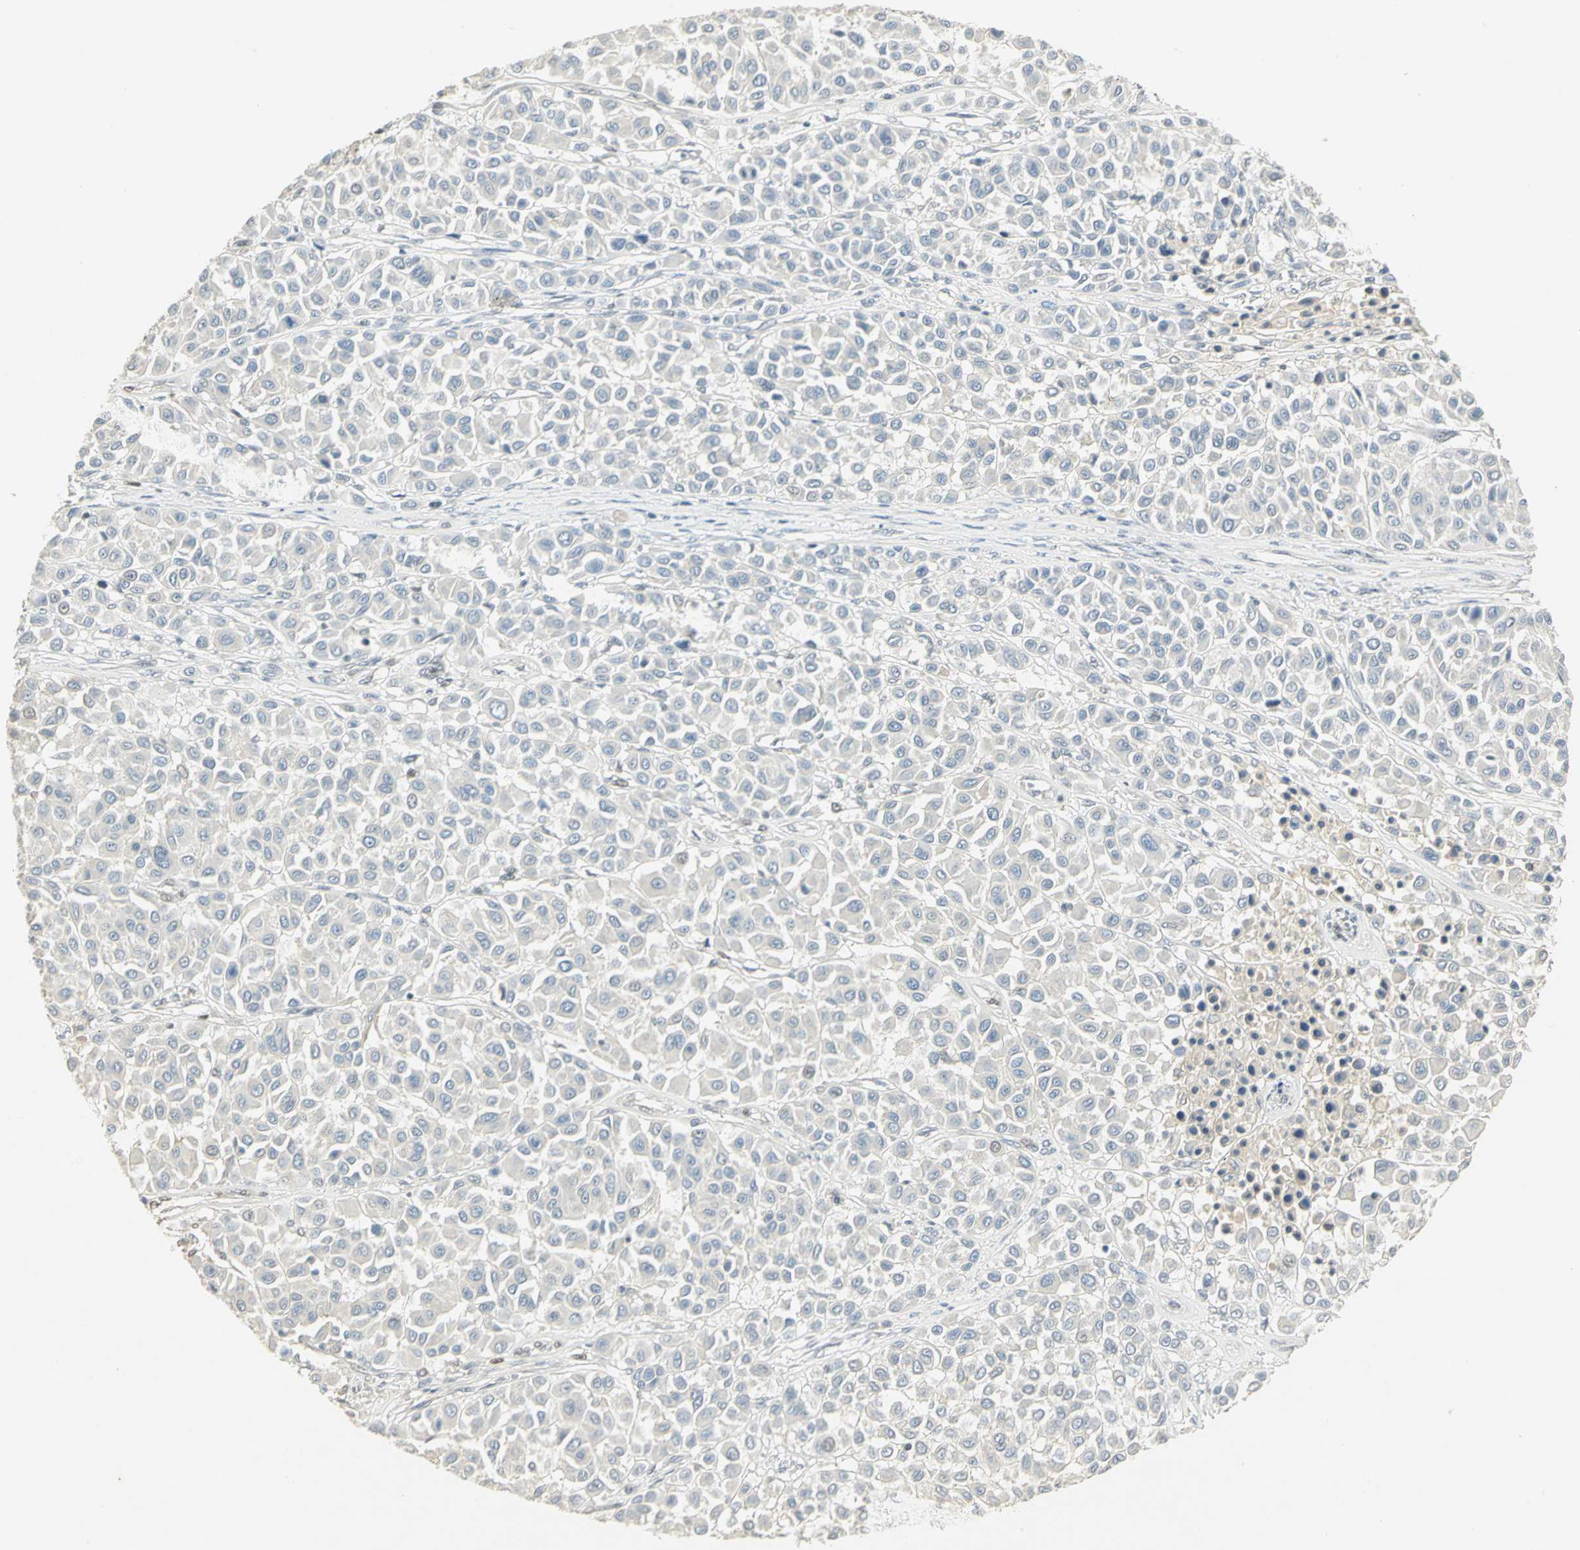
{"staining": {"intensity": "negative", "quantity": "none", "location": "none"}, "tissue": "melanoma", "cell_type": "Tumor cells", "image_type": "cancer", "snomed": [{"axis": "morphology", "description": "Malignant melanoma, Metastatic site"}, {"axis": "topography", "description": "Soft tissue"}], "caption": "High magnification brightfield microscopy of malignant melanoma (metastatic site) stained with DAB (3,3'-diaminobenzidine) (brown) and counterstained with hematoxylin (blue): tumor cells show no significant positivity.", "gene": "AK6", "patient": {"sex": "male", "age": 41}}